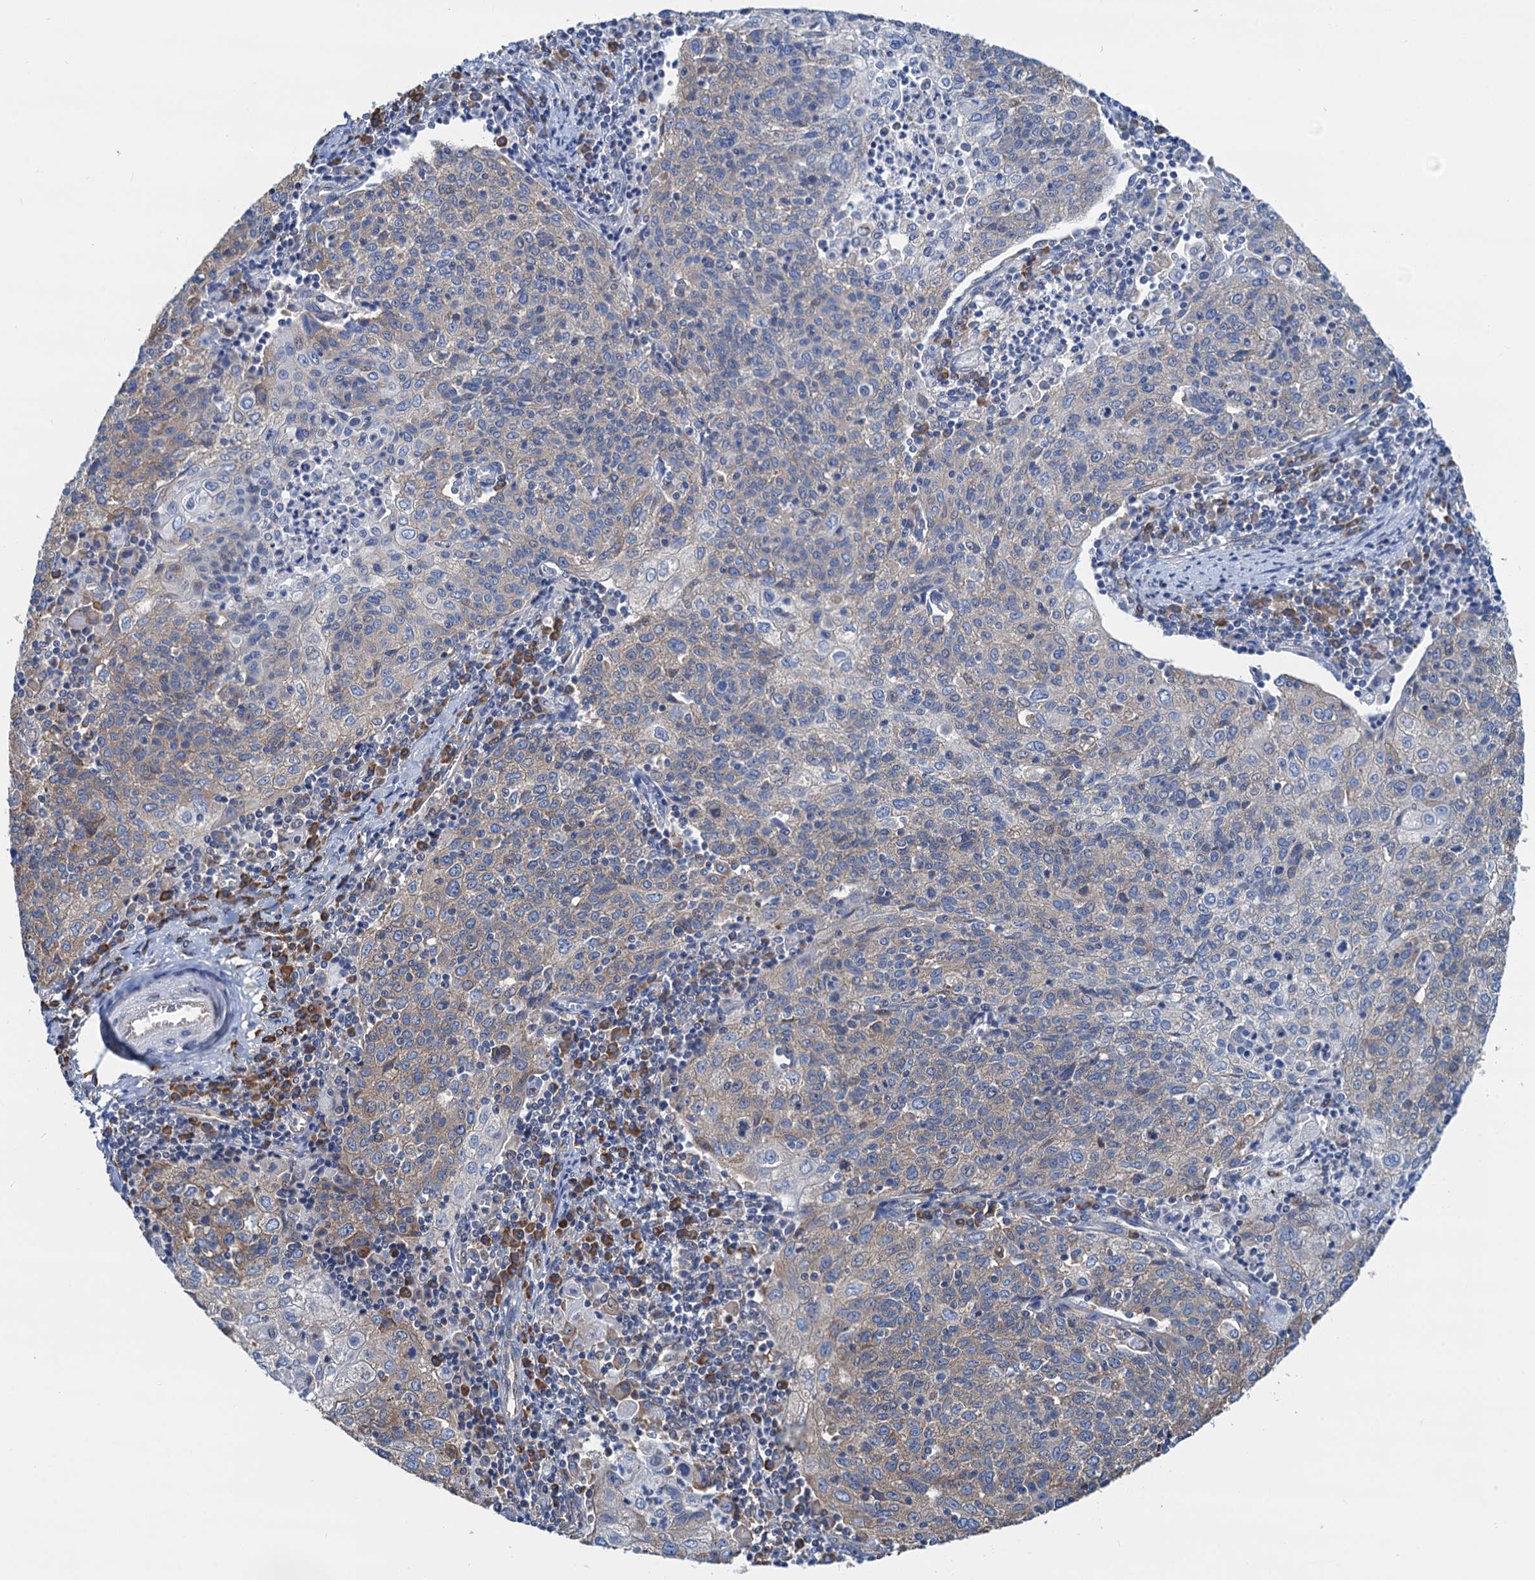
{"staining": {"intensity": "weak", "quantity": "<25%", "location": "cytoplasmic/membranous"}, "tissue": "cervical cancer", "cell_type": "Tumor cells", "image_type": "cancer", "snomed": [{"axis": "morphology", "description": "Squamous cell carcinoma, NOS"}, {"axis": "topography", "description": "Cervix"}], "caption": "Human cervical cancer stained for a protein using immunohistochemistry demonstrates no staining in tumor cells.", "gene": "SLC12A7", "patient": {"sex": "female", "age": 48}}